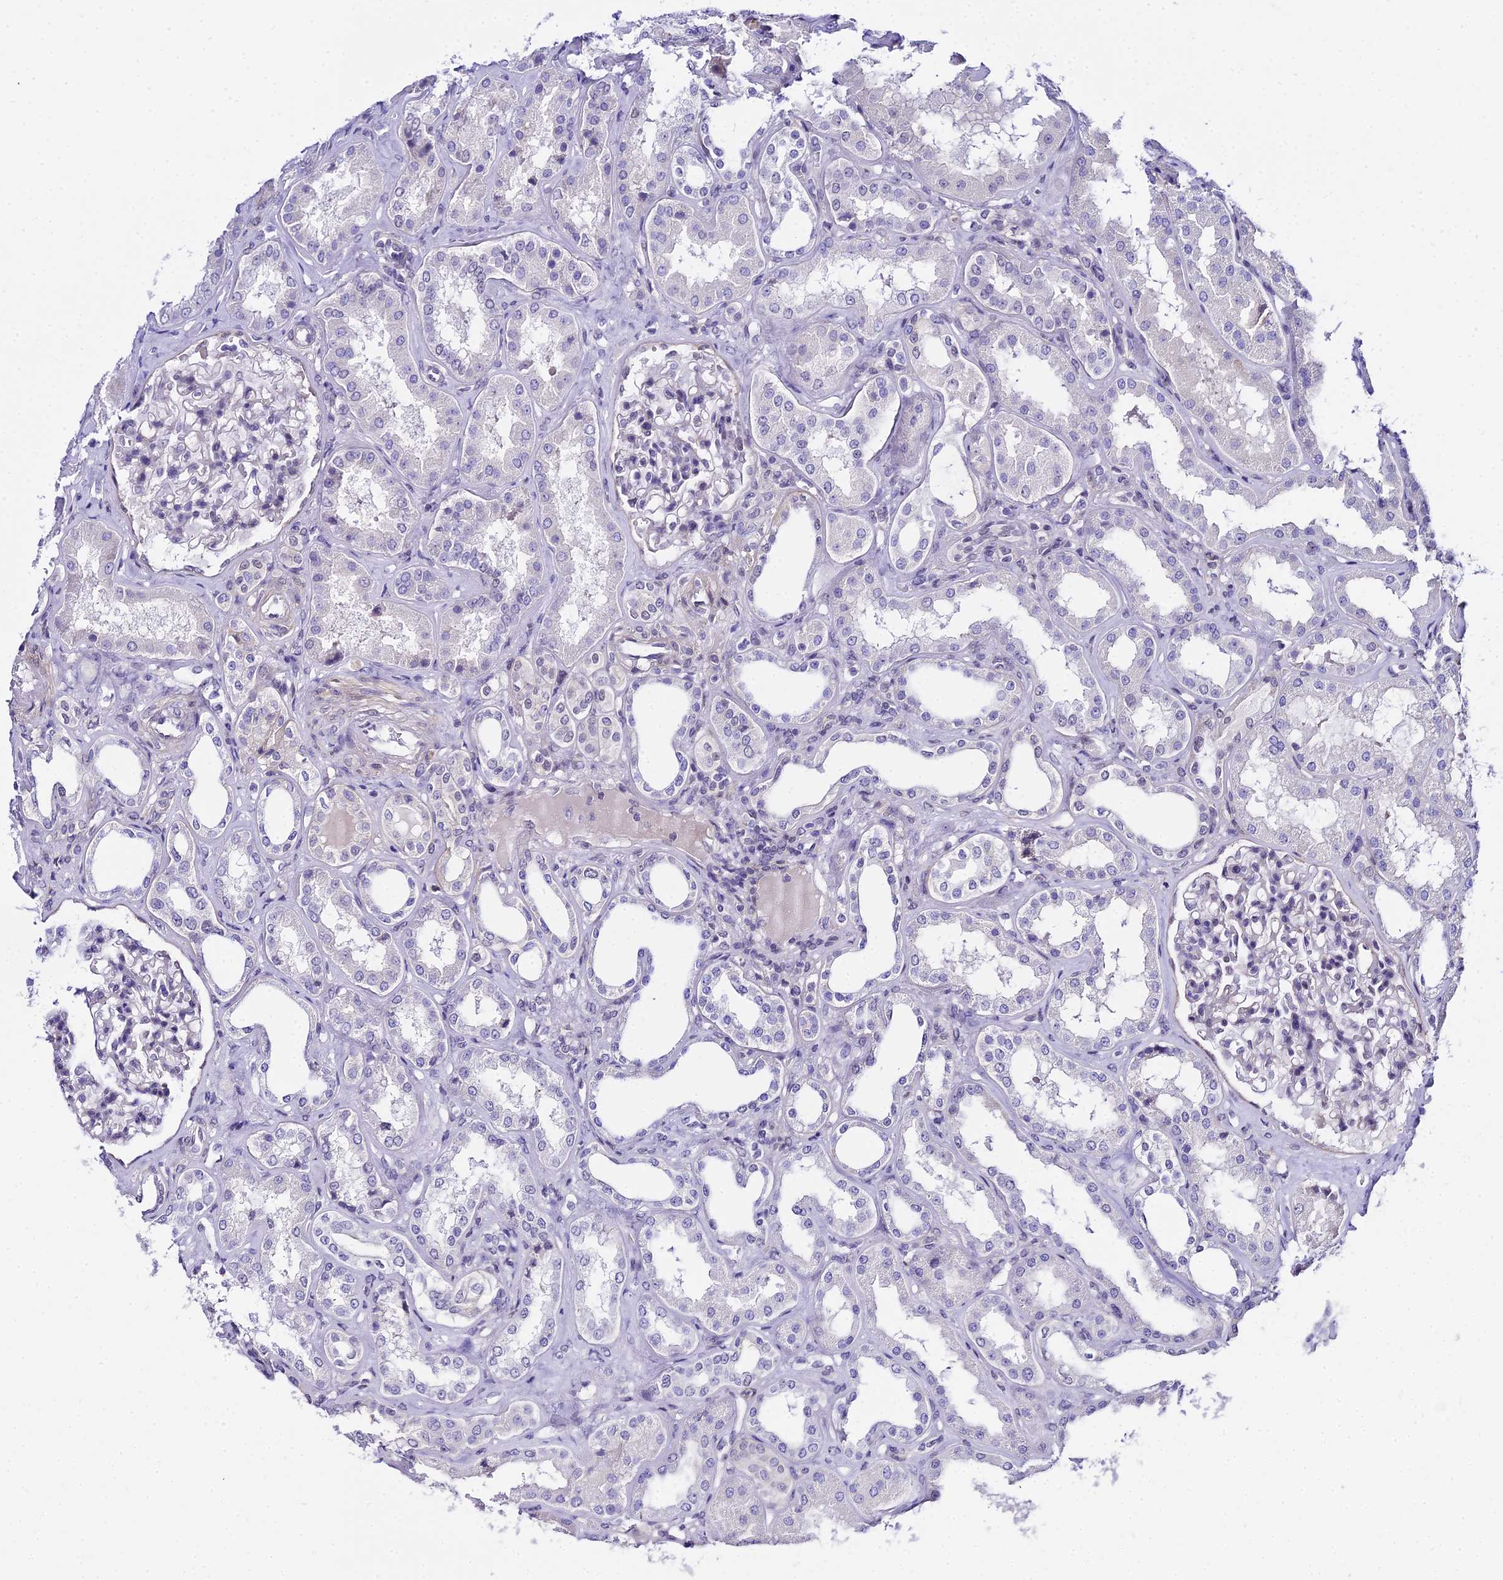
{"staining": {"intensity": "negative", "quantity": "none", "location": "none"}, "tissue": "kidney", "cell_type": "Cells in glomeruli", "image_type": "normal", "snomed": [{"axis": "morphology", "description": "Normal tissue, NOS"}, {"axis": "topography", "description": "Kidney"}], "caption": "Cells in glomeruli show no significant expression in normal kidney. (DAB immunohistochemistry visualized using brightfield microscopy, high magnification).", "gene": "ZNF628", "patient": {"sex": "female", "age": 56}}